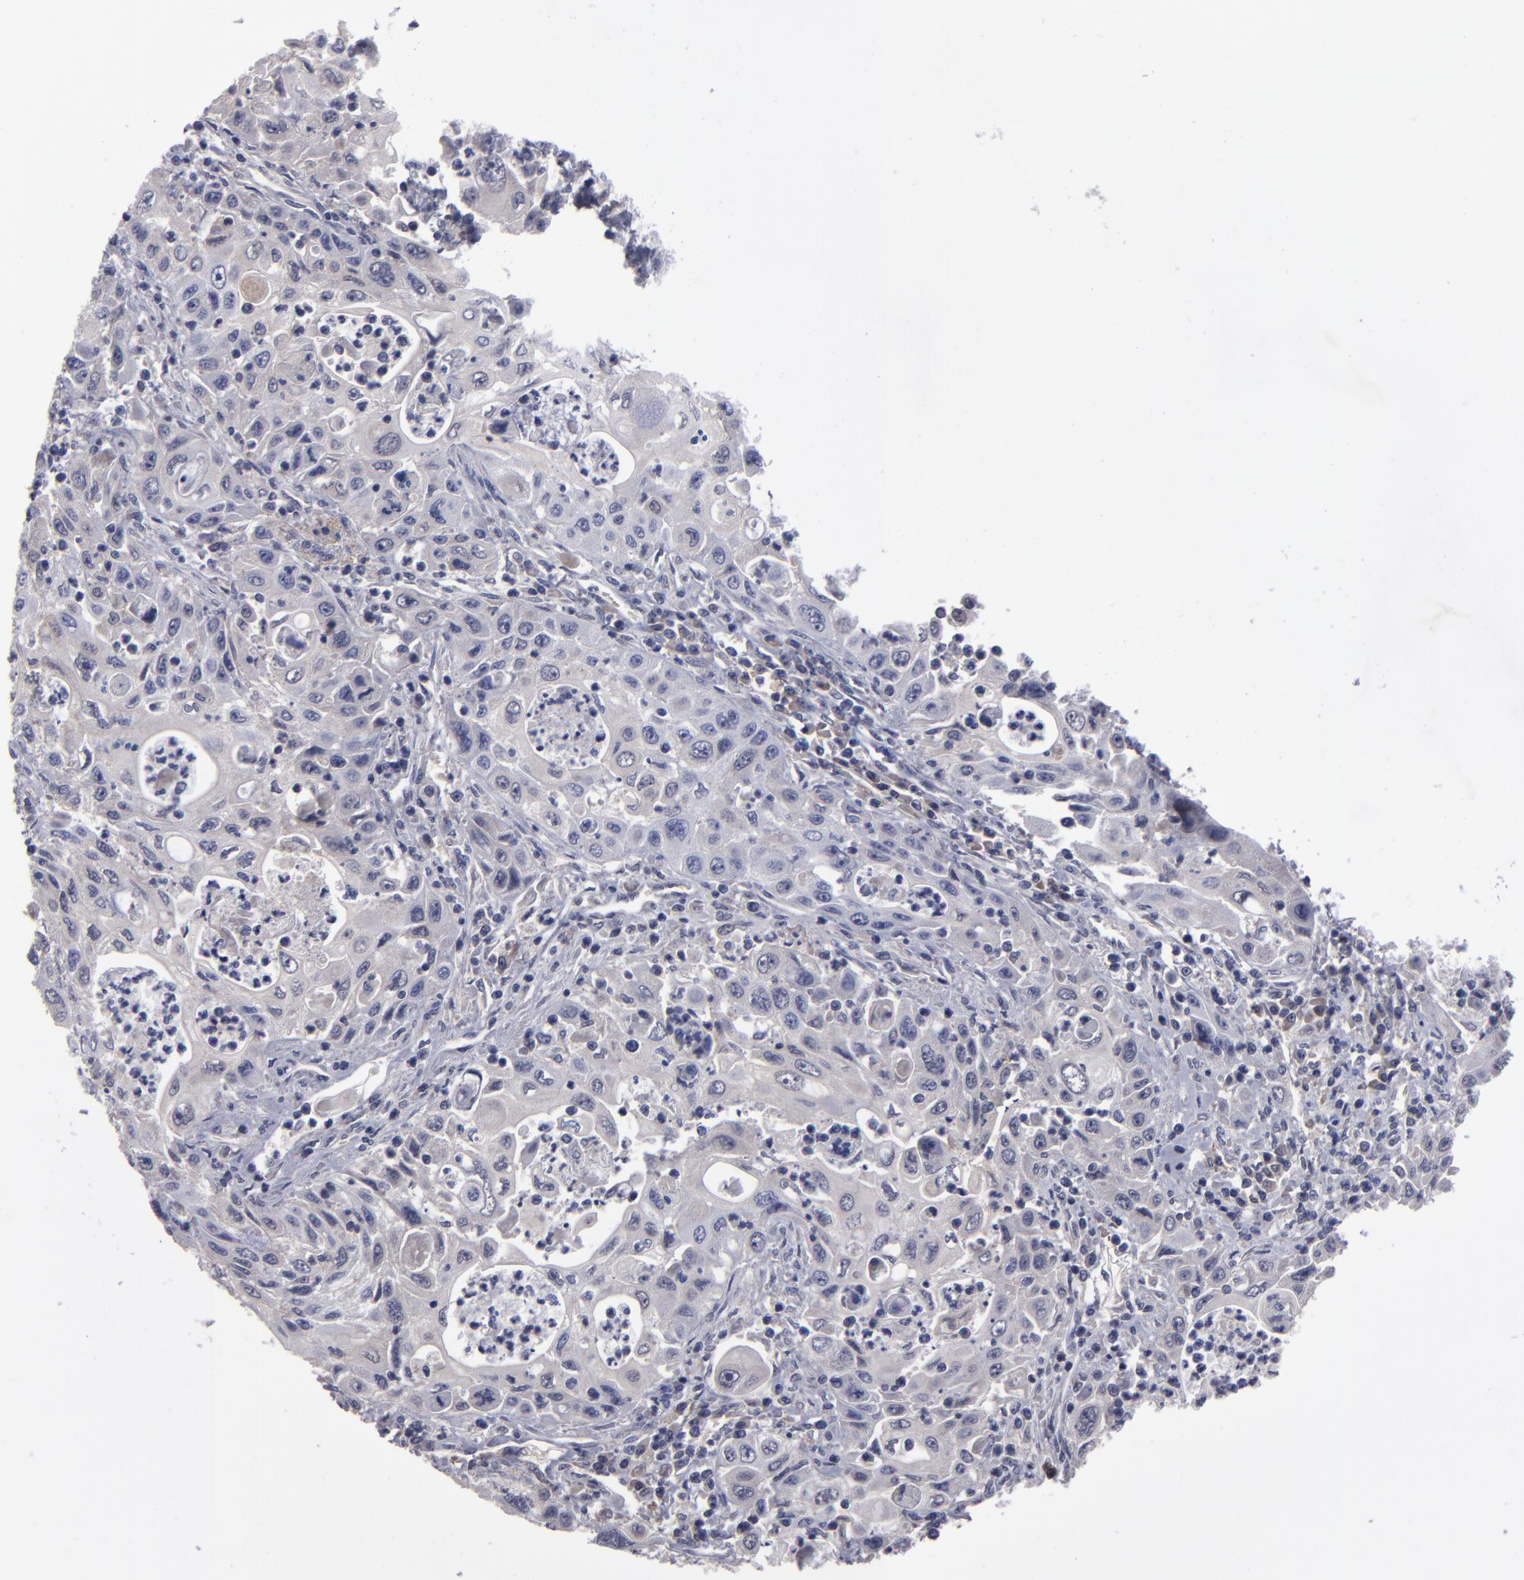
{"staining": {"intensity": "negative", "quantity": "none", "location": "none"}, "tissue": "pancreatic cancer", "cell_type": "Tumor cells", "image_type": "cancer", "snomed": [{"axis": "morphology", "description": "Adenocarcinoma, NOS"}, {"axis": "topography", "description": "Pancreas"}], "caption": "A photomicrograph of human pancreatic cancer is negative for staining in tumor cells.", "gene": "ITIH4", "patient": {"sex": "male", "age": 70}}